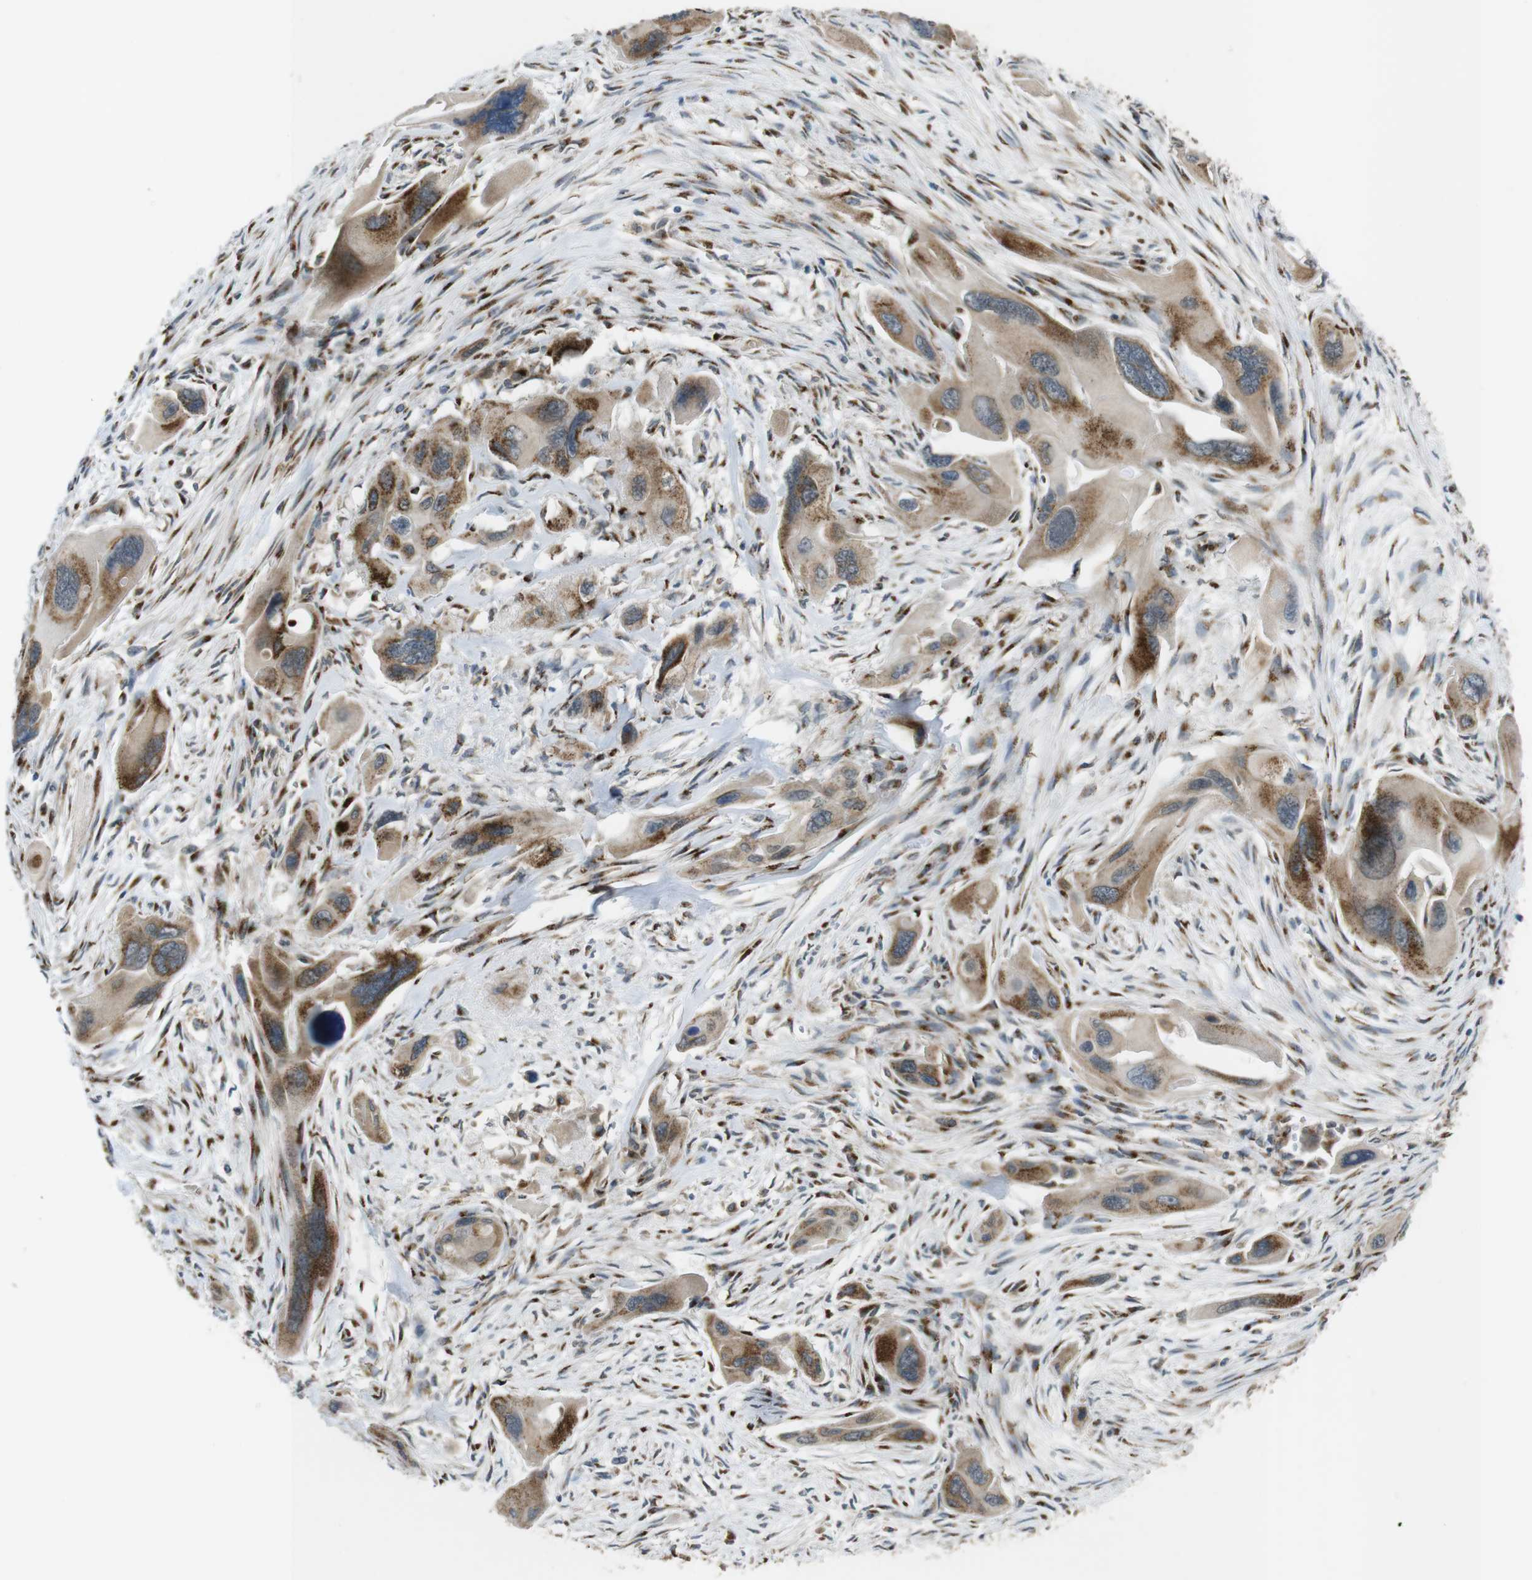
{"staining": {"intensity": "moderate", "quantity": ">75%", "location": "cytoplasmic/membranous"}, "tissue": "pancreatic cancer", "cell_type": "Tumor cells", "image_type": "cancer", "snomed": [{"axis": "morphology", "description": "Adenocarcinoma, NOS"}, {"axis": "topography", "description": "Pancreas"}], "caption": "Adenocarcinoma (pancreatic) stained for a protein (brown) demonstrates moderate cytoplasmic/membranous positive expression in about >75% of tumor cells.", "gene": "ZFPL1", "patient": {"sex": "male", "age": 73}}